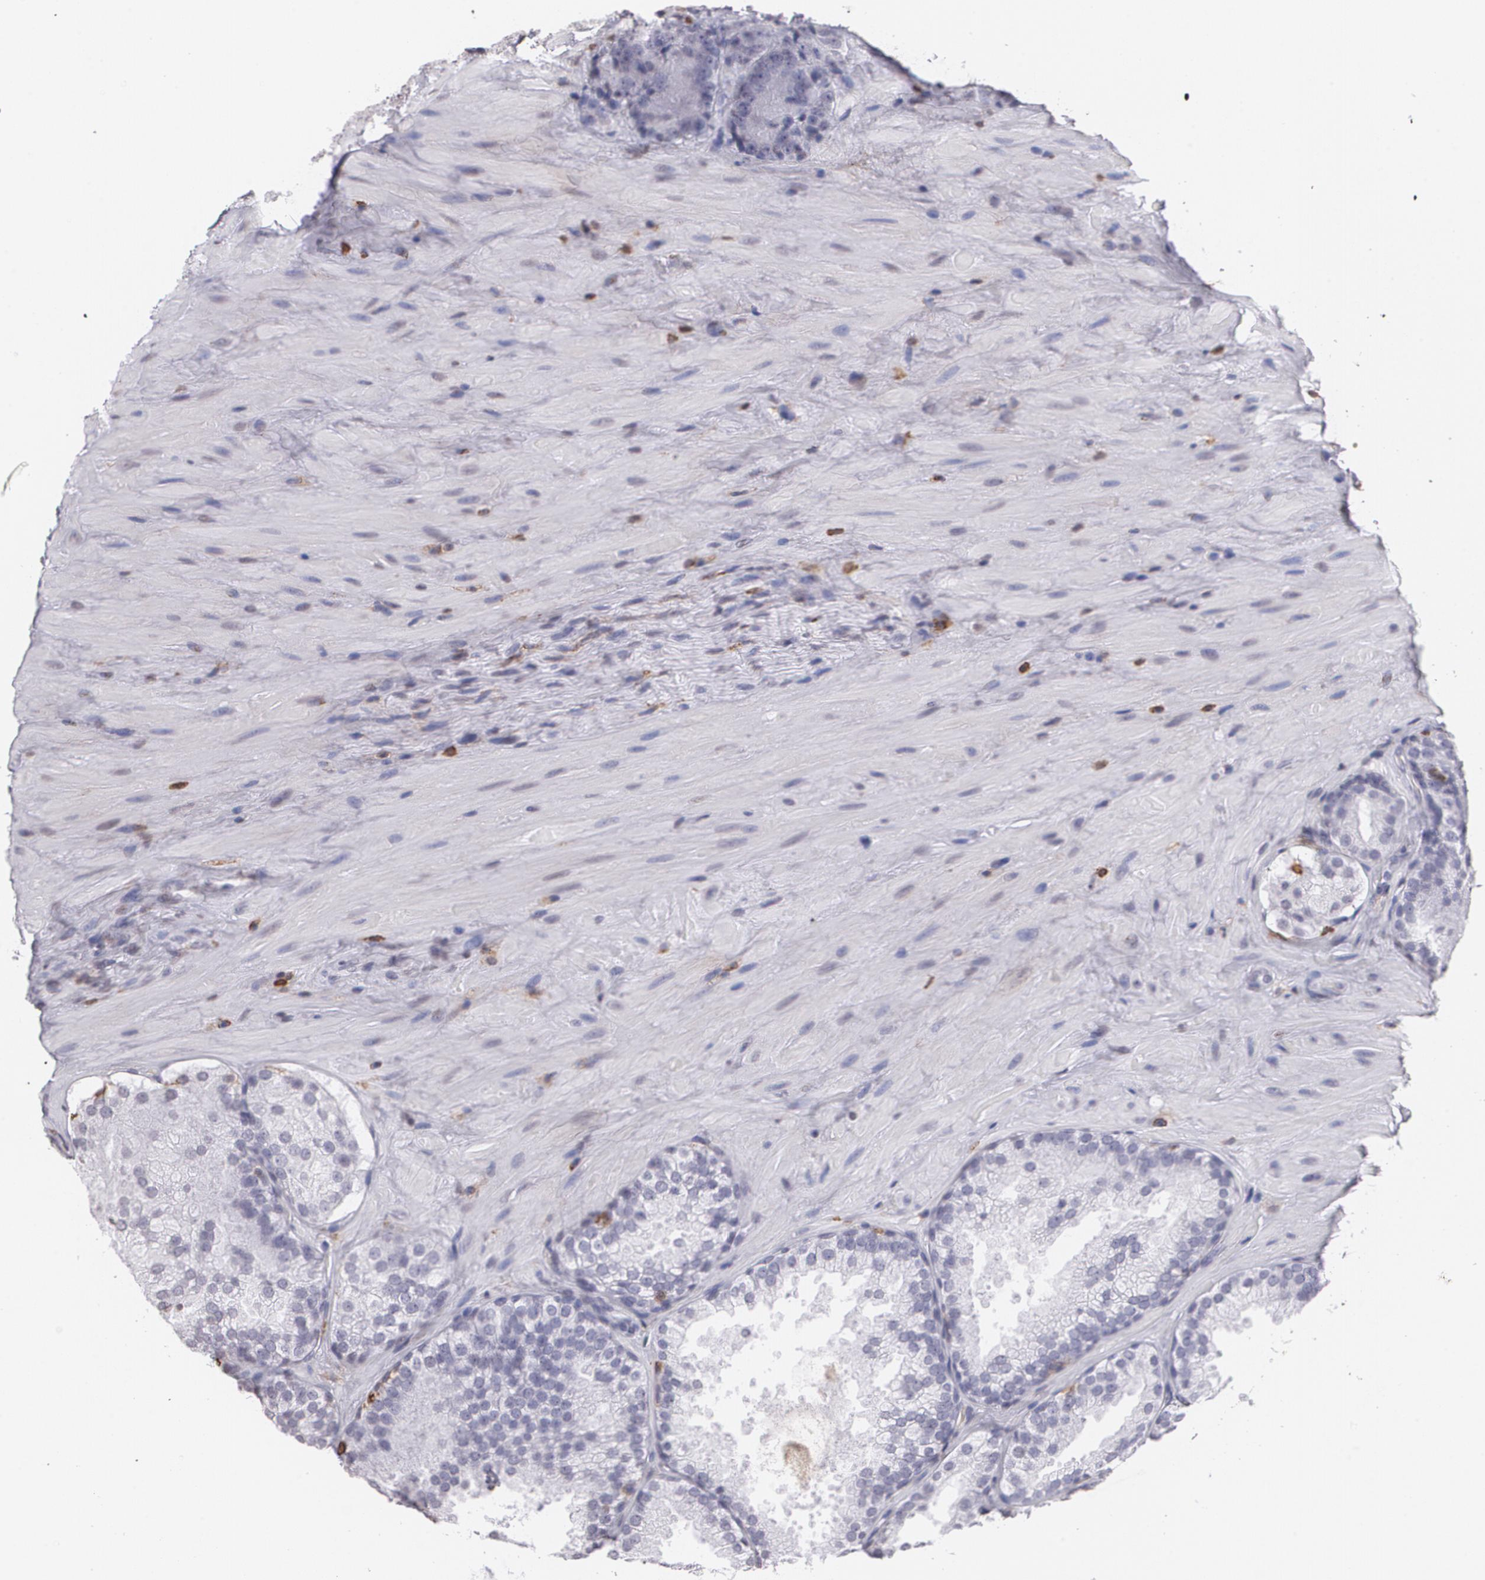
{"staining": {"intensity": "negative", "quantity": "none", "location": "none"}, "tissue": "prostate cancer", "cell_type": "Tumor cells", "image_type": "cancer", "snomed": [{"axis": "morphology", "description": "Adenocarcinoma, High grade"}, {"axis": "topography", "description": "Prostate"}], "caption": "Immunohistochemistry of adenocarcinoma (high-grade) (prostate) reveals no positivity in tumor cells.", "gene": "PTPRC", "patient": {"sex": "male", "age": 70}}